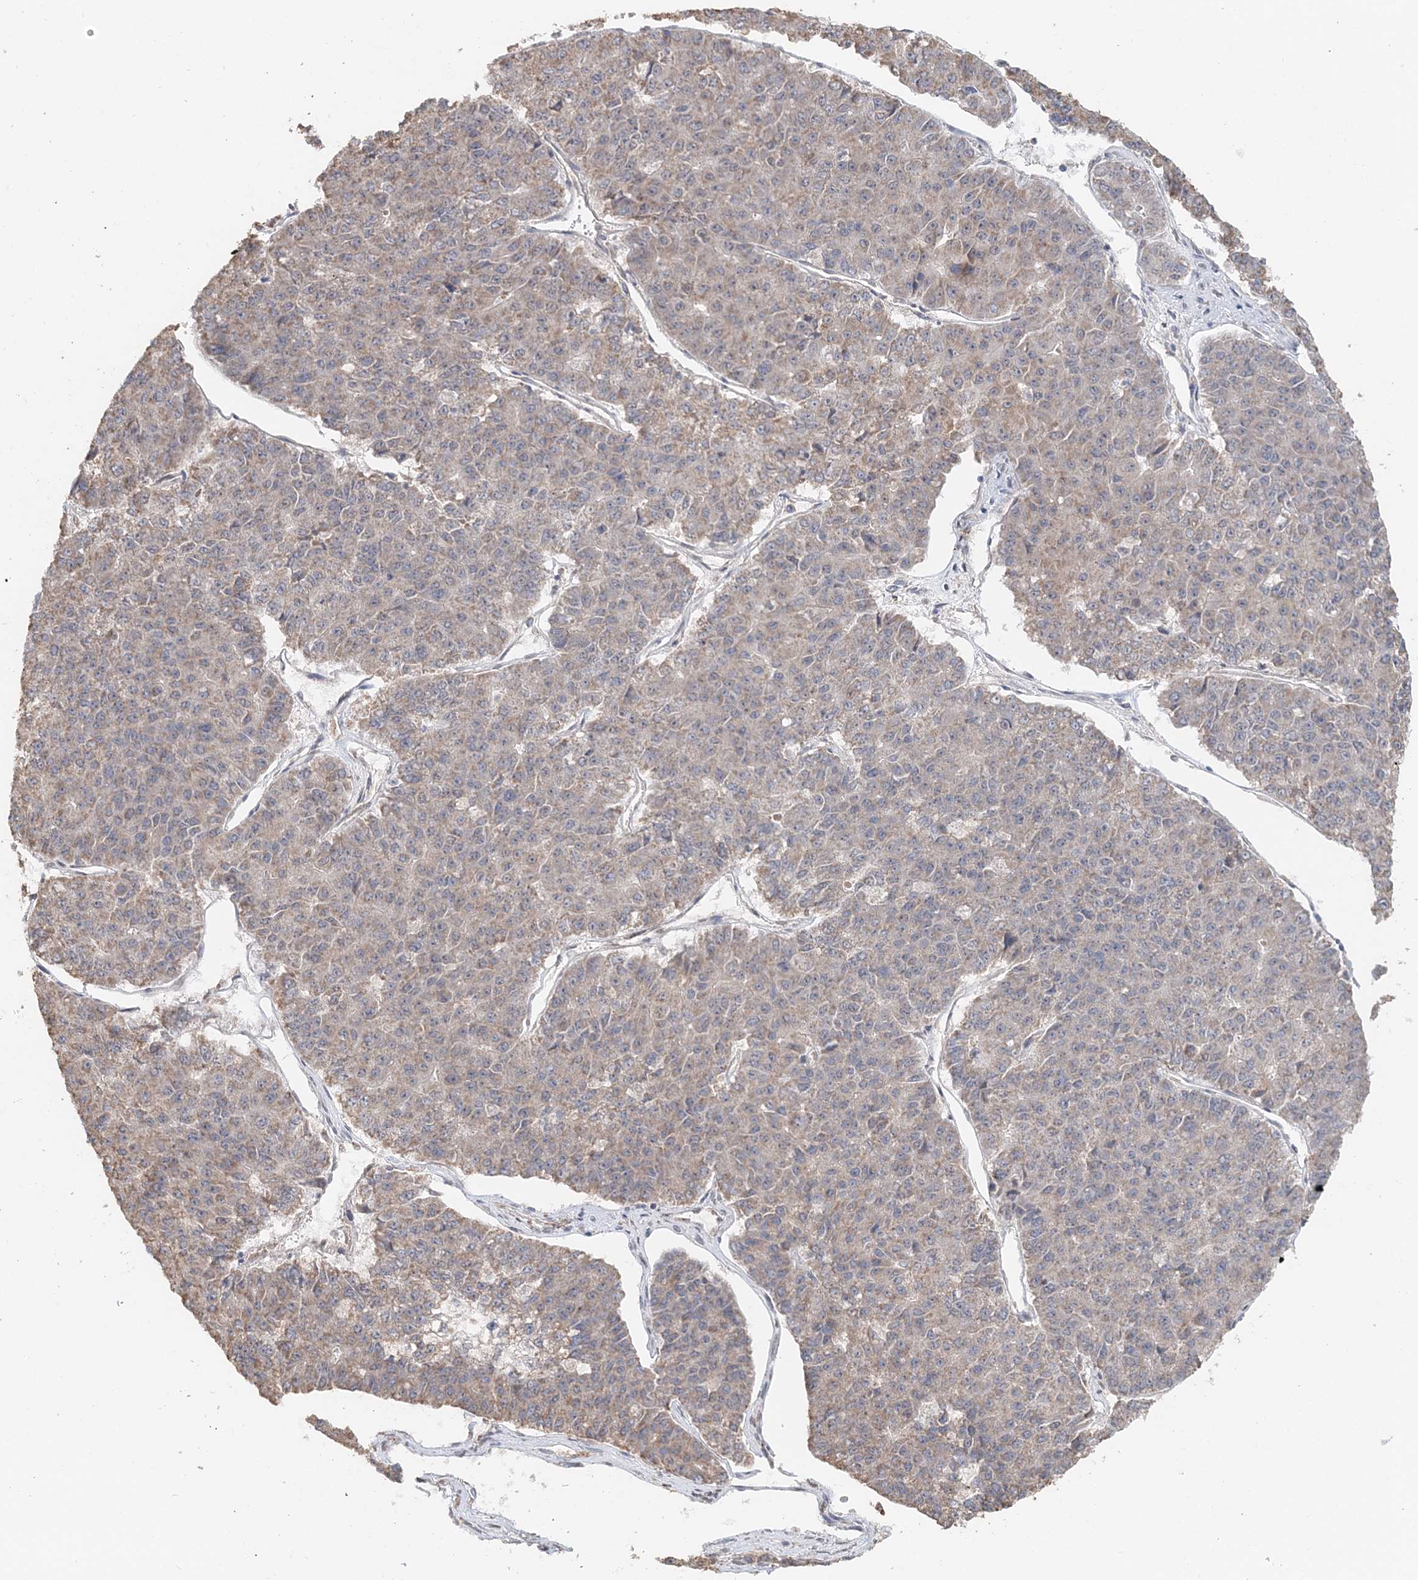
{"staining": {"intensity": "weak", "quantity": "25%-75%", "location": "cytoplasmic/membranous"}, "tissue": "pancreatic cancer", "cell_type": "Tumor cells", "image_type": "cancer", "snomed": [{"axis": "morphology", "description": "Adenocarcinoma, NOS"}, {"axis": "topography", "description": "Pancreas"}], "caption": "Immunohistochemical staining of human adenocarcinoma (pancreatic) displays low levels of weak cytoplasmic/membranous protein staining in approximately 25%-75% of tumor cells.", "gene": "FBXO38", "patient": {"sex": "male", "age": 50}}